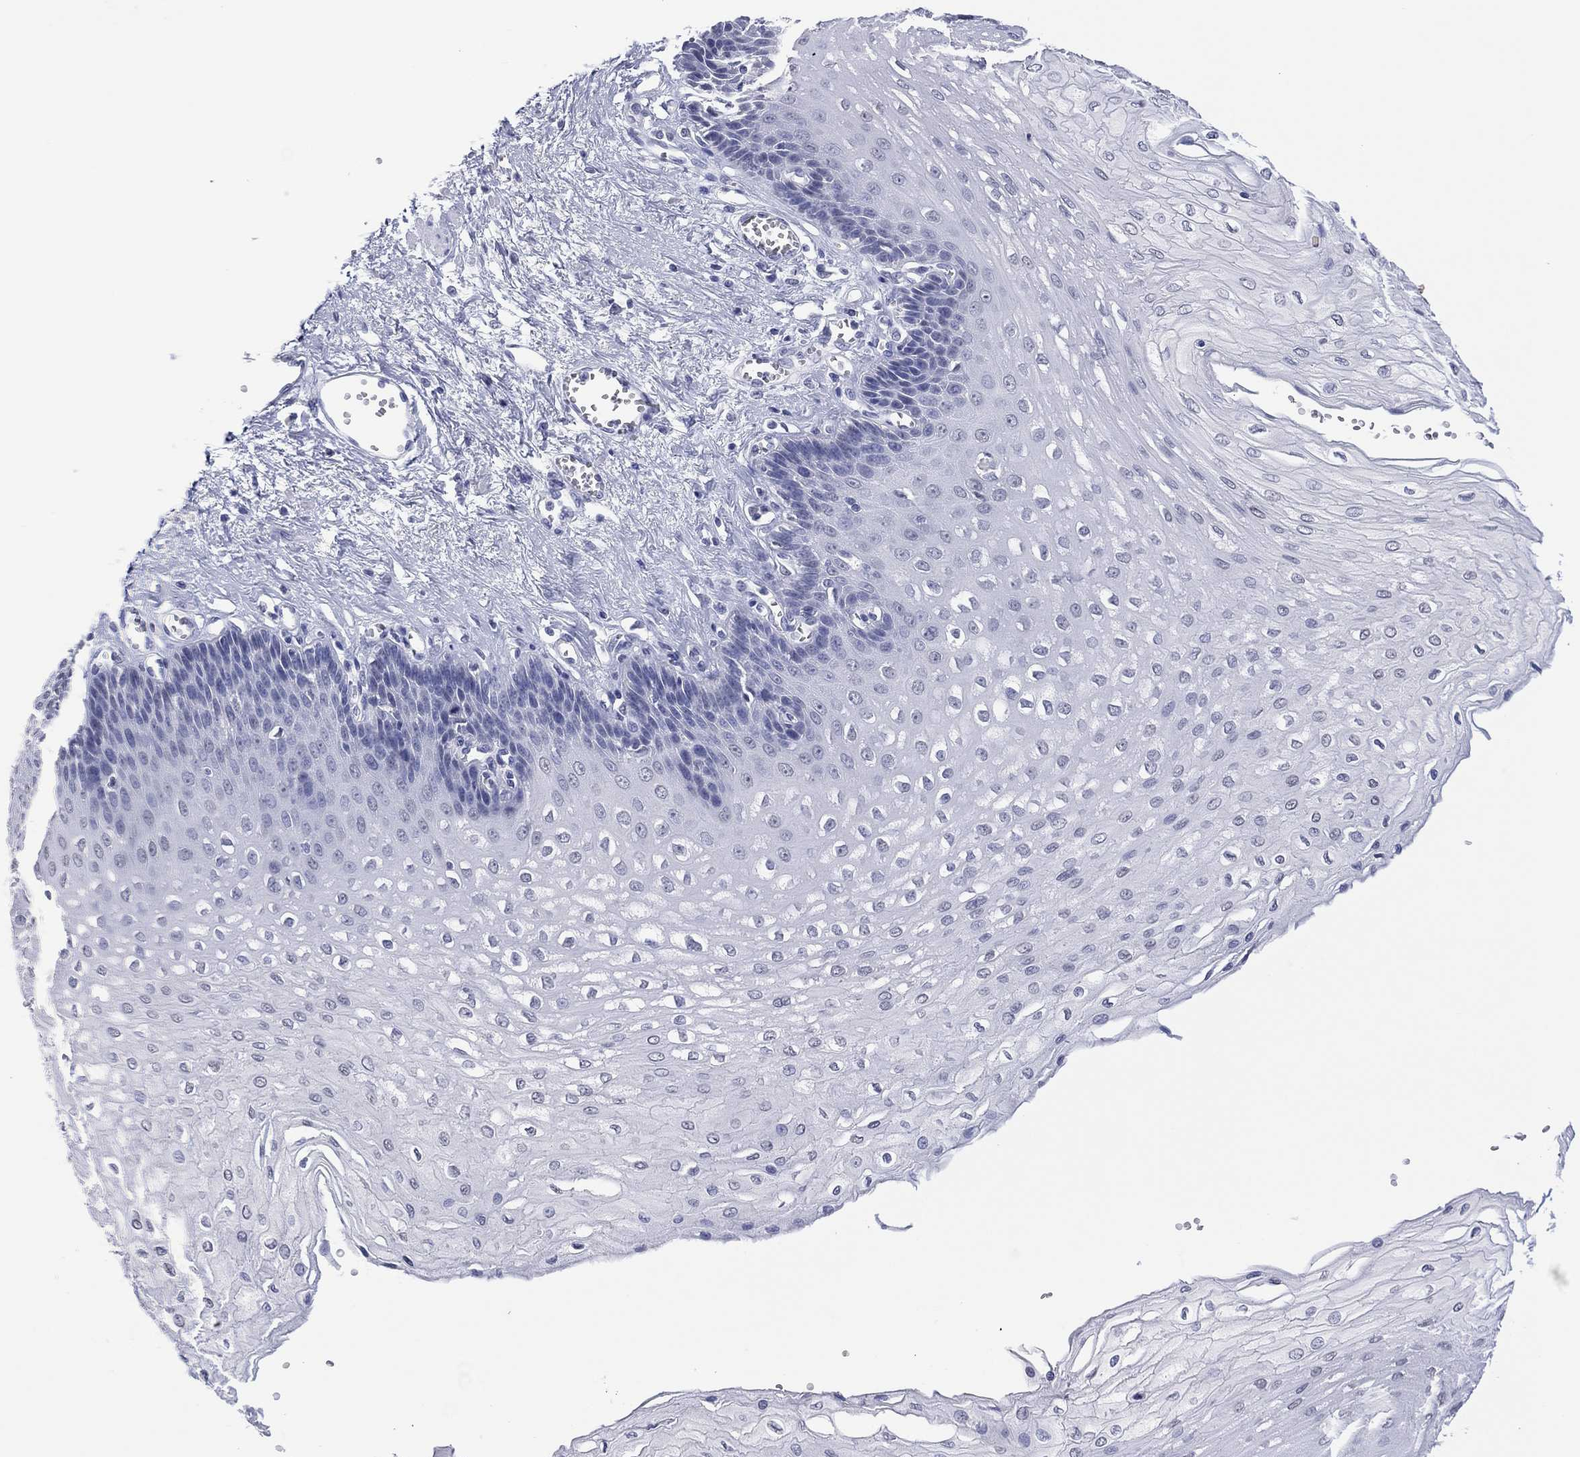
{"staining": {"intensity": "negative", "quantity": "none", "location": "none"}, "tissue": "esophagus", "cell_type": "Squamous epithelial cells", "image_type": "normal", "snomed": [{"axis": "morphology", "description": "Normal tissue, NOS"}, {"axis": "topography", "description": "Esophagus"}], "caption": "Immunohistochemistry photomicrograph of benign human esophagus stained for a protein (brown), which shows no staining in squamous epithelial cells.", "gene": "UTF1", "patient": {"sex": "female", "age": 62}}